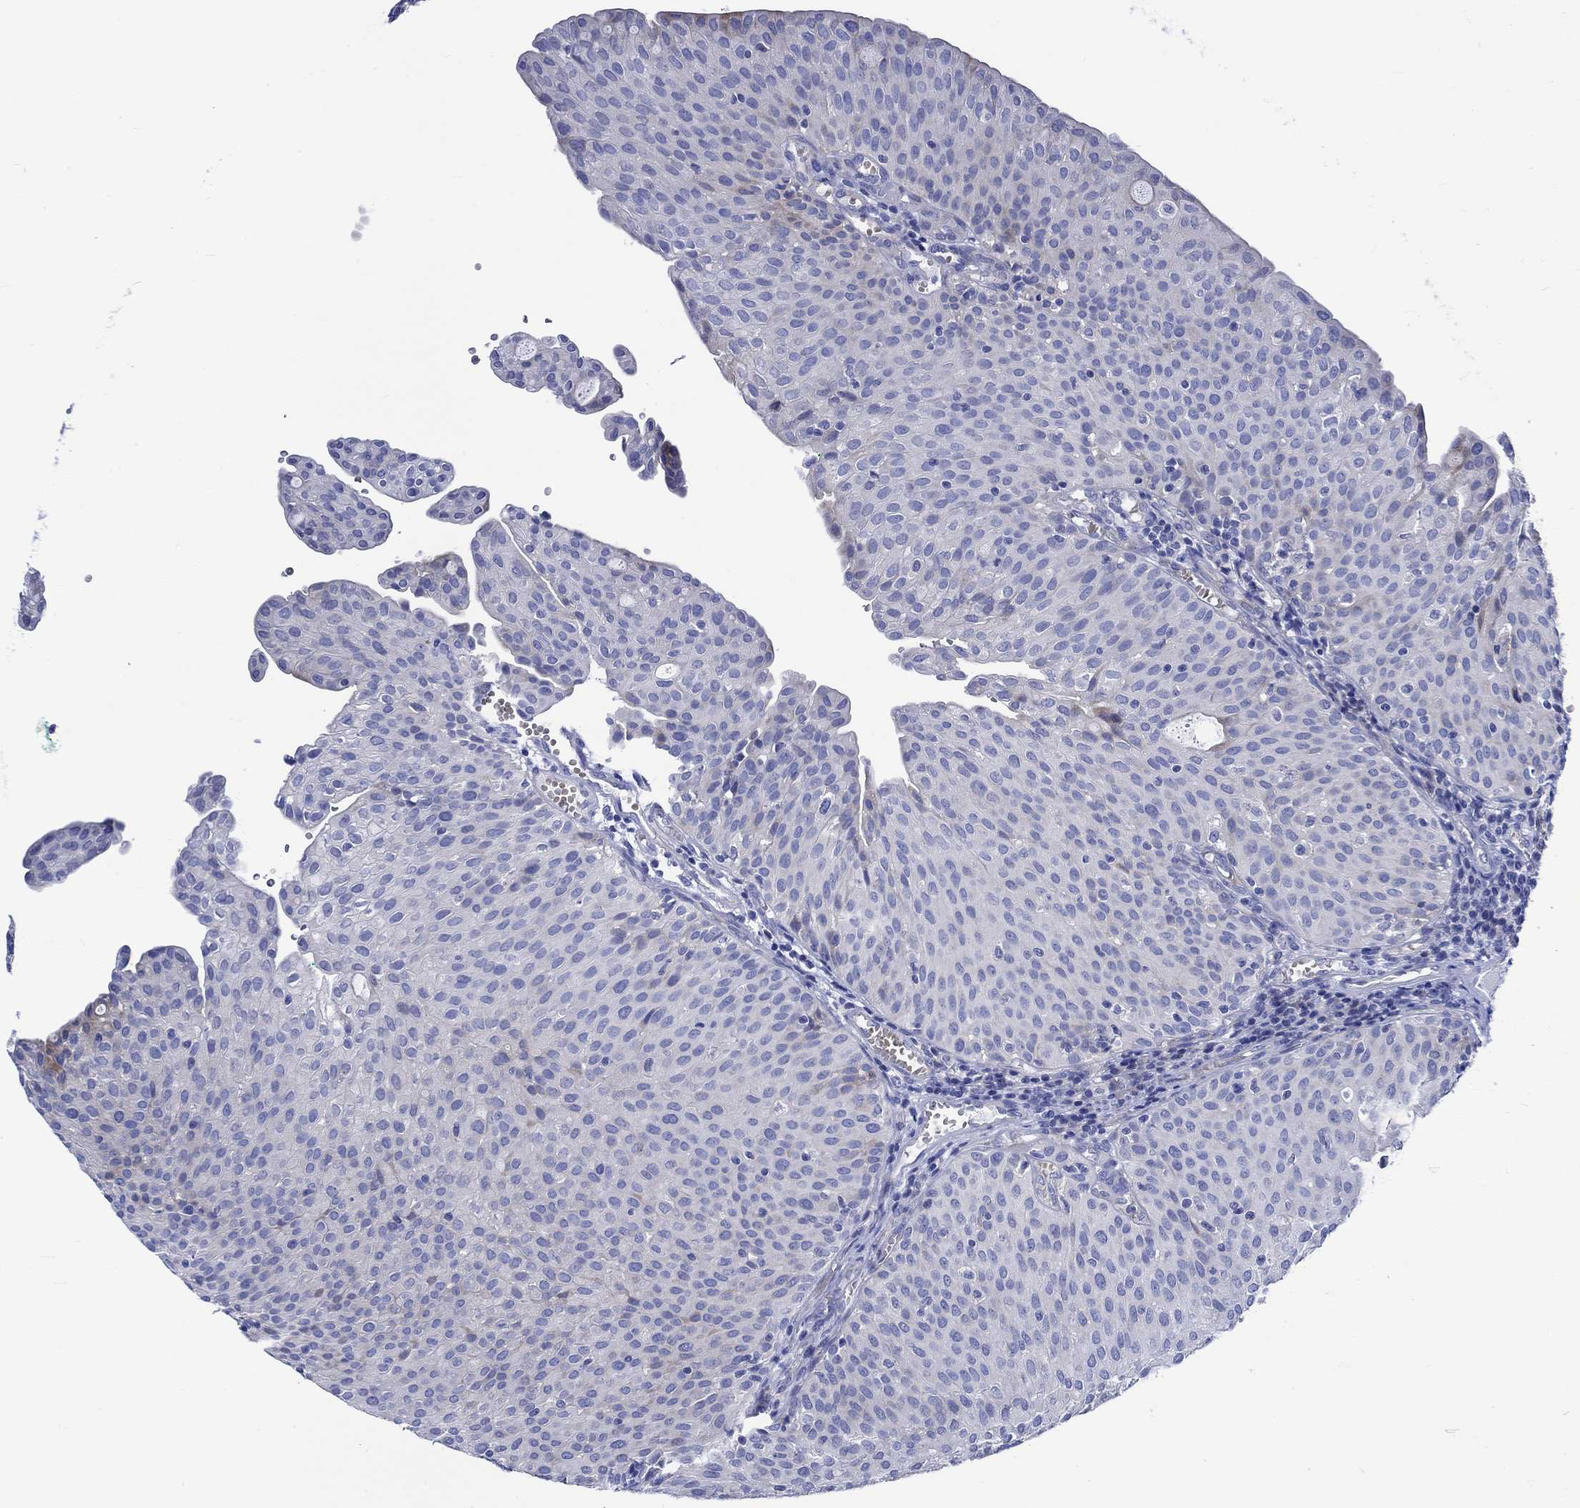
{"staining": {"intensity": "negative", "quantity": "none", "location": "none"}, "tissue": "urothelial cancer", "cell_type": "Tumor cells", "image_type": "cancer", "snomed": [{"axis": "morphology", "description": "Urothelial carcinoma, Low grade"}, {"axis": "topography", "description": "Urinary bladder"}], "caption": "Human urothelial carcinoma (low-grade) stained for a protein using immunohistochemistry (IHC) exhibits no positivity in tumor cells.", "gene": "NRIP3", "patient": {"sex": "male", "age": 54}}